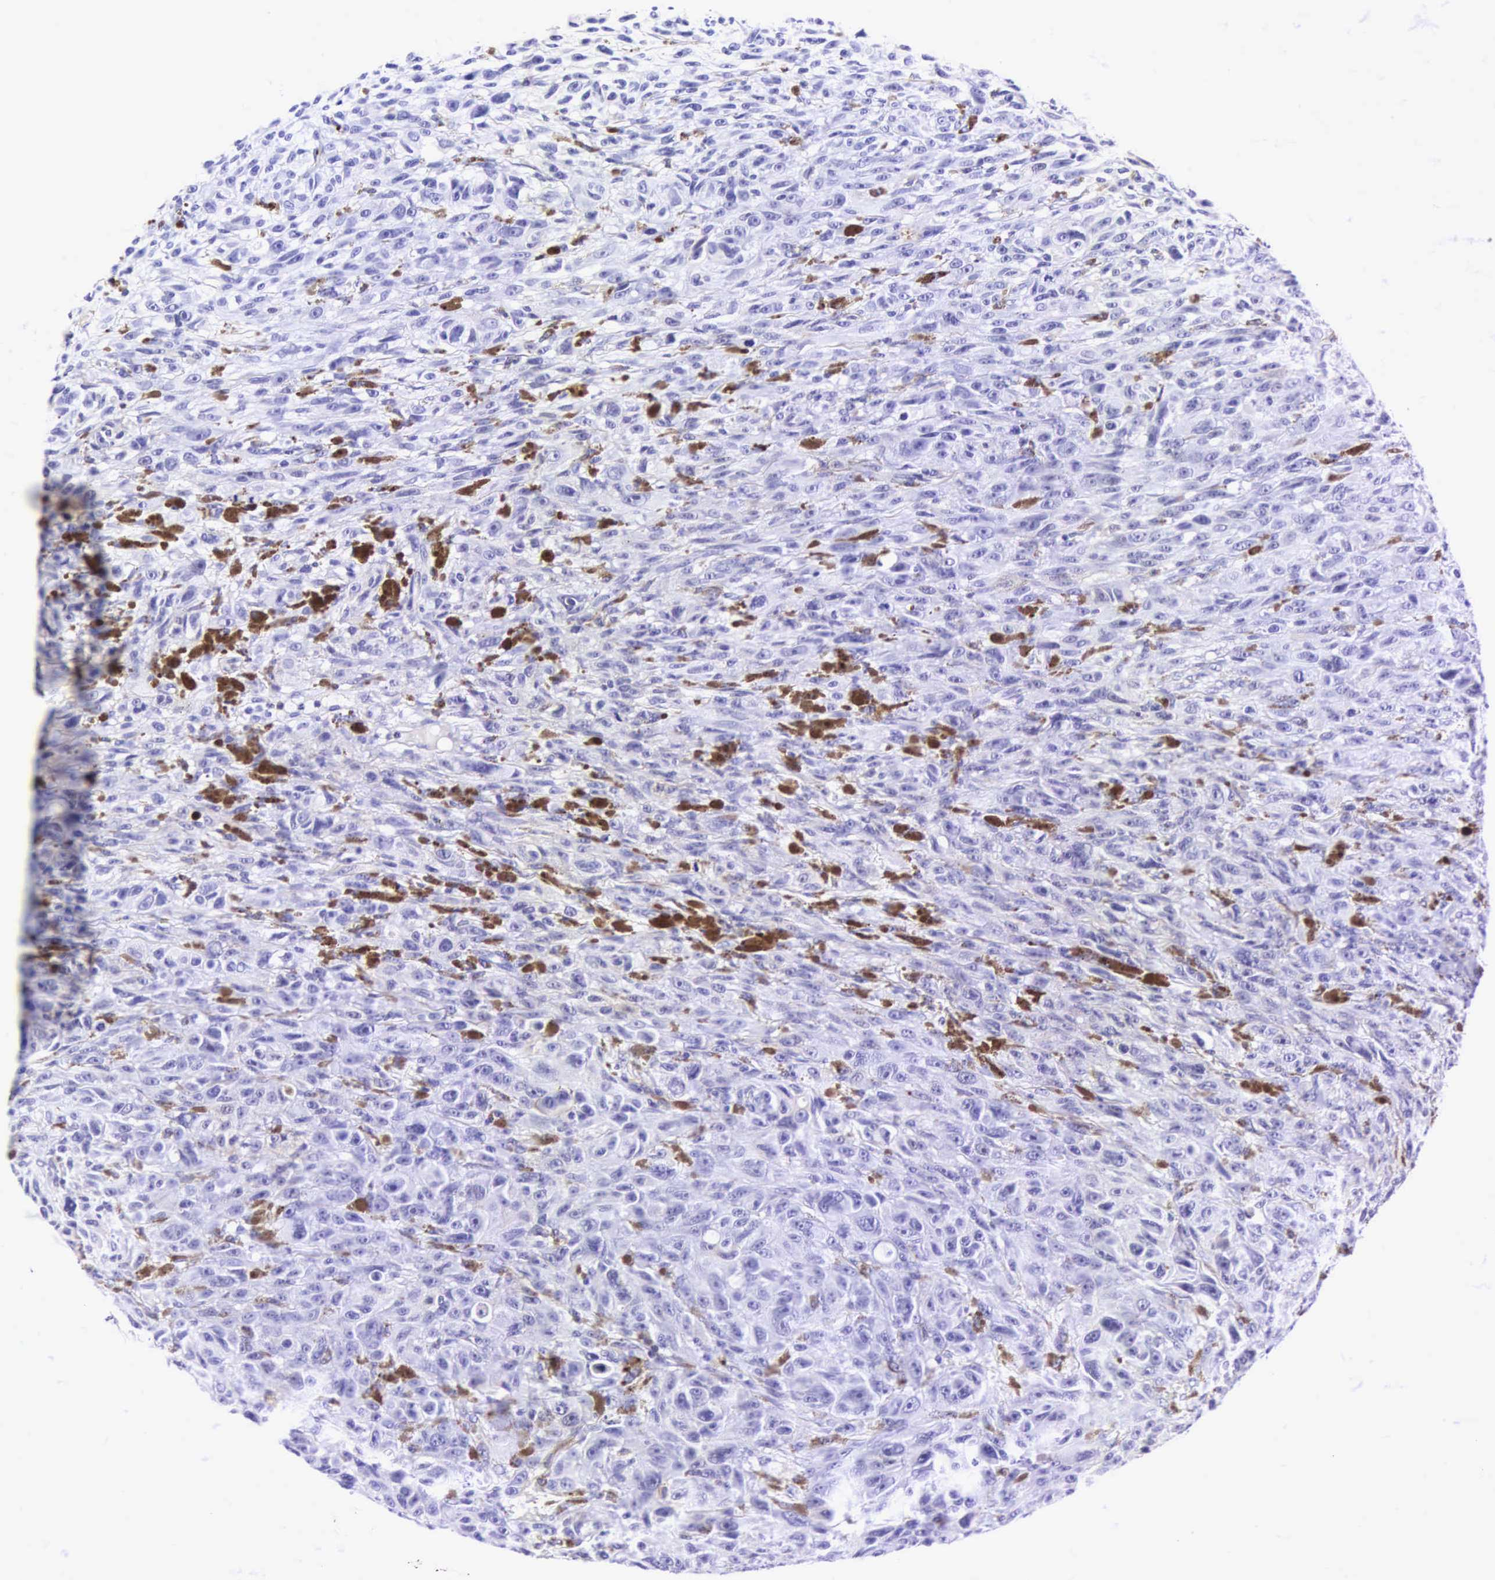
{"staining": {"intensity": "negative", "quantity": "none", "location": "none"}, "tissue": "melanoma", "cell_type": "Tumor cells", "image_type": "cancer", "snomed": [{"axis": "morphology", "description": "Malignant melanoma, NOS"}, {"axis": "topography", "description": "Skin"}], "caption": "Immunohistochemical staining of human malignant melanoma shows no significant expression in tumor cells.", "gene": "CD1A", "patient": {"sex": "male", "age": 70}}